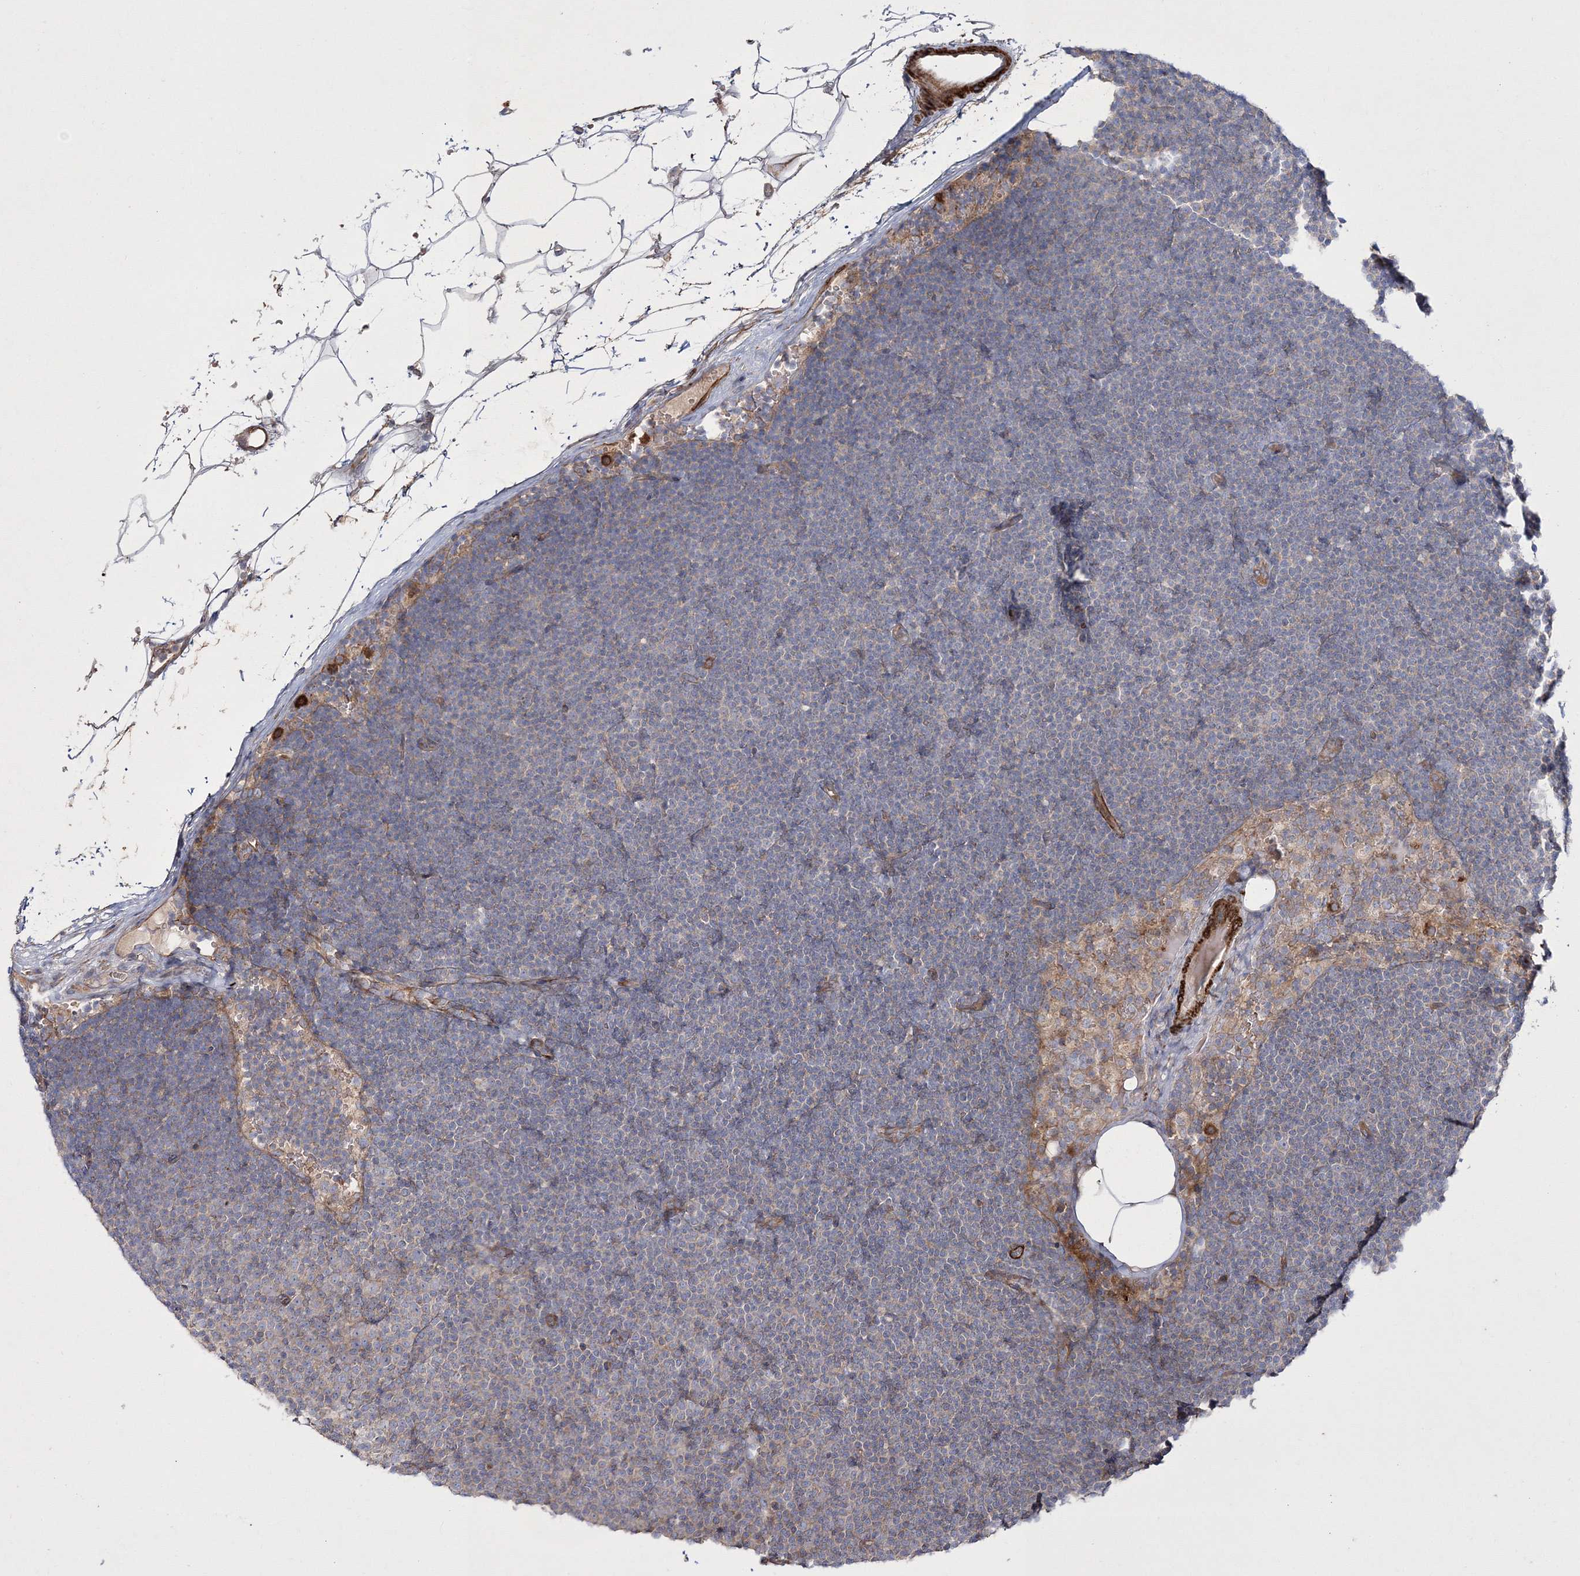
{"staining": {"intensity": "negative", "quantity": "none", "location": "none"}, "tissue": "lymphoma", "cell_type": "Tumor cells", "image_type": "cancer", "snomed": [{"axis": "morphology", "description": "Malignant lymphoma, non-Hodgkin's type, Low grade"}, {"axis": "topography", "description": "Lymph node"}], "caption": "Immunohistochemistry of human malignant lymphoma, non-Hodgkin's type (low-grade) demonstrates no staining in tumor cells.", "gene": "ZSWIM6", "patient": {"sex": "female", "age": 53}}